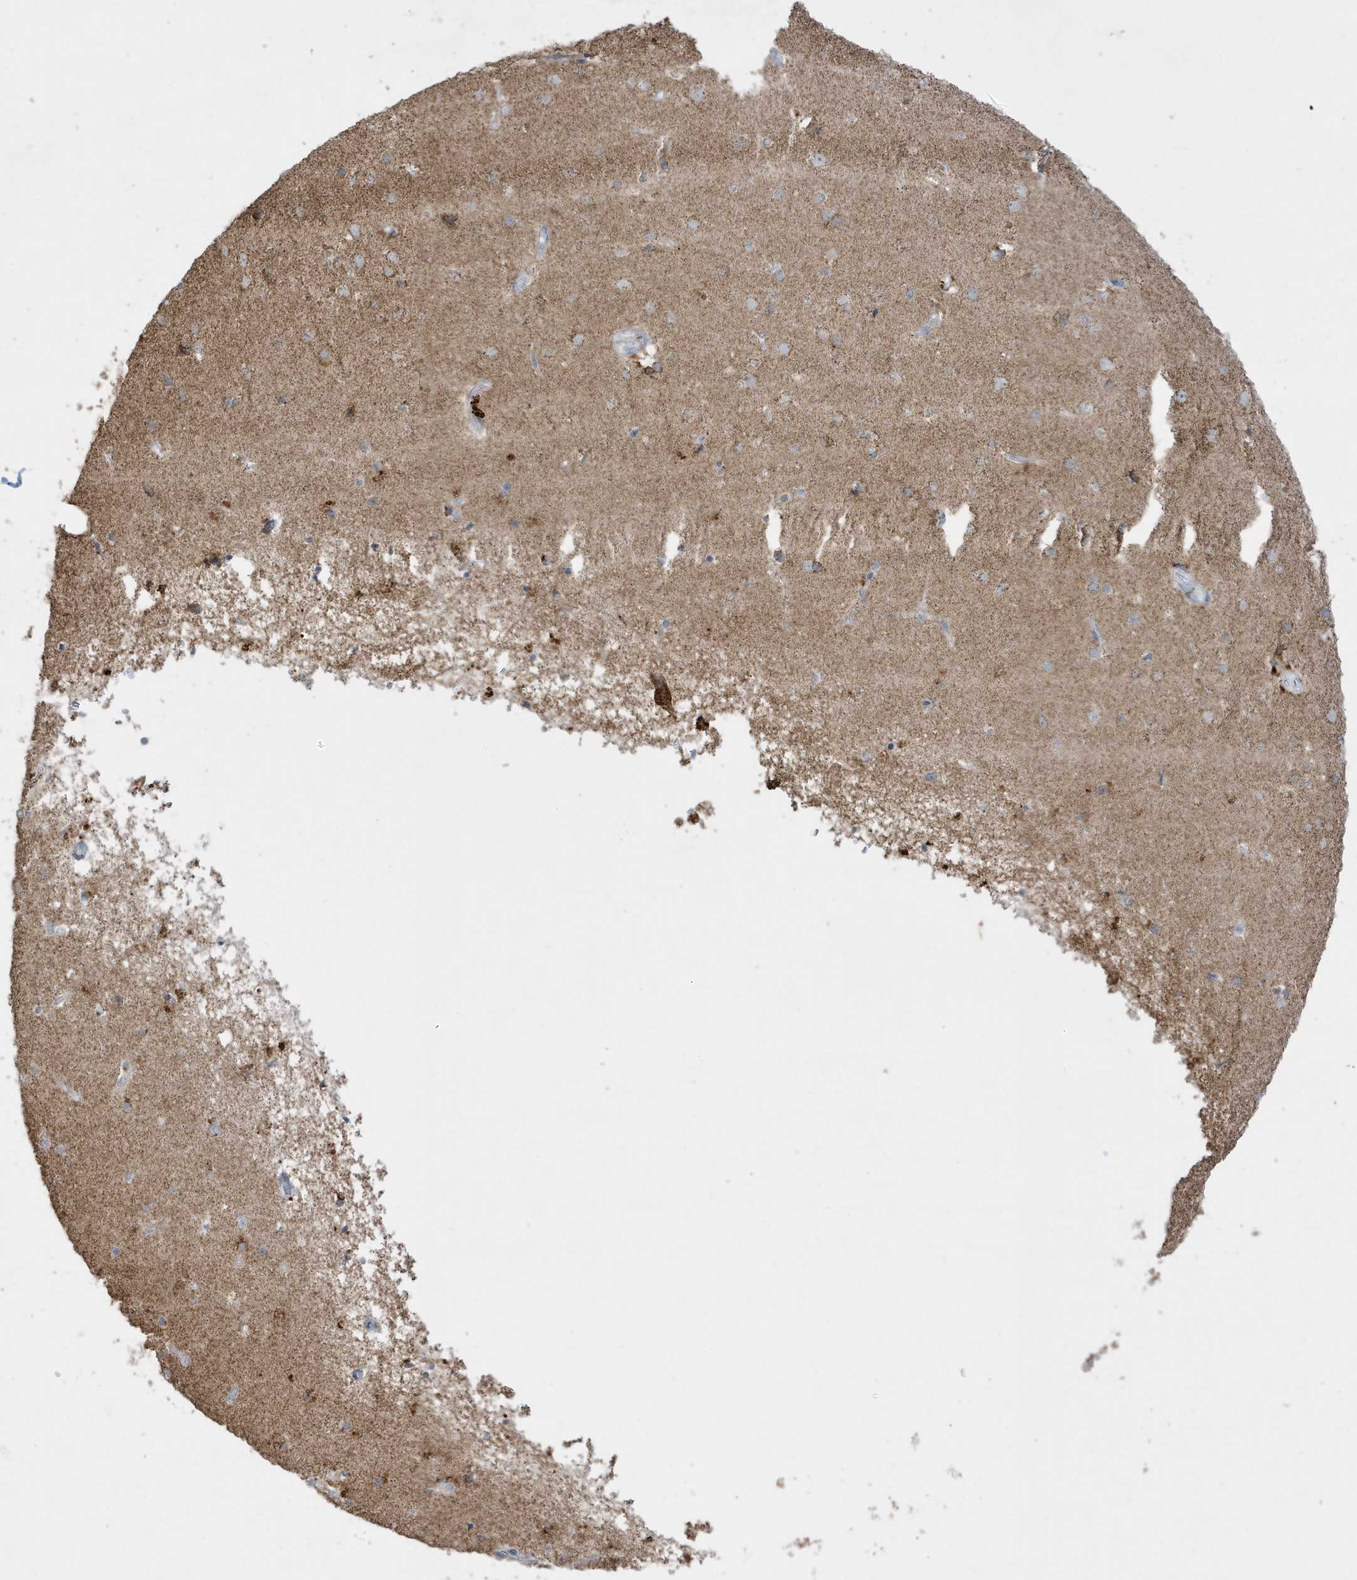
{"staining": {"intensity": "negative", "quantity": "none", "location": "none"}, "tissue": "cerebral cortex", "cell_type": "Endothelial cells", "image_type": "normal", "snomed": [{"axis": "morphology", "description": "Normal tissue, NOS"}, {"axis": "topography", "description": "Cerebral cortex"}], "caption": "The immunohistochemistry image has no significant expression in endothelial cells of cerebral cortex. (Brightfield microscopy of DAB immunohistochemistry at high magnification).", "gene": "FNDC1", "patient": {"sex": "male", "age": 54}}